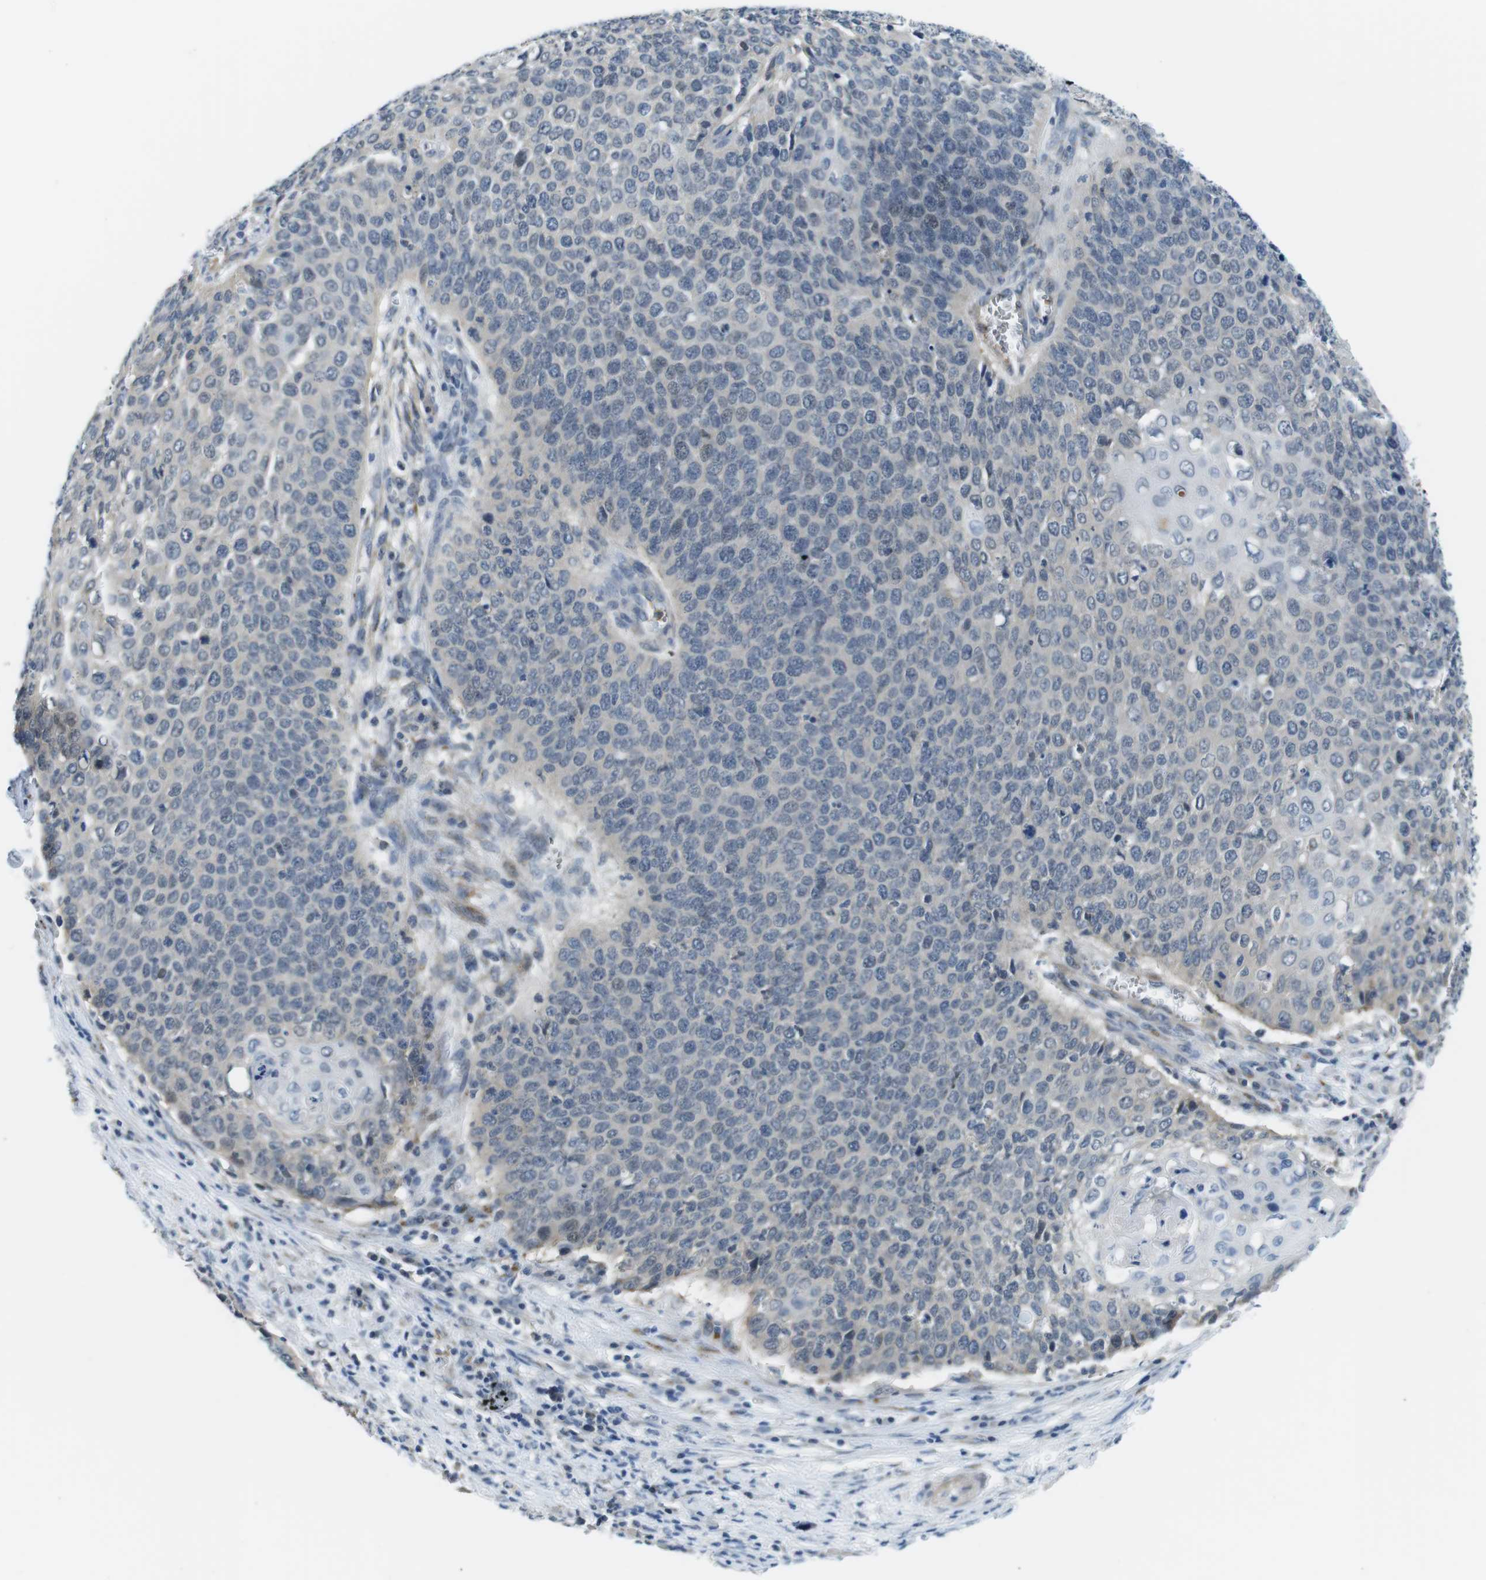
{"staining": {"intensity": "negative", "quantity": "none", "location": "none"}, "tissue": "cervical cancer", "cell_type": "Tumor cells", "image_type": "cancer", "snomed": [{"axis": "morphology", "description": "Squamous cell carcinoma, NOS"}, {"axis": "topography", "description": "Cervix"}], "caption": "A micrograph of squamous cell carcinoma (cervical) stained for a protein exhibits no brown staining in tumor cells. (Stains: DAB (3,3'-diaminobenzidine) immunohistochemistry with hematoxylin counter stain, Microscopy: brightfield microscopy at high magnification).", "gene": "WSCD1", "patient": {"sex": "female", "age": 39}}